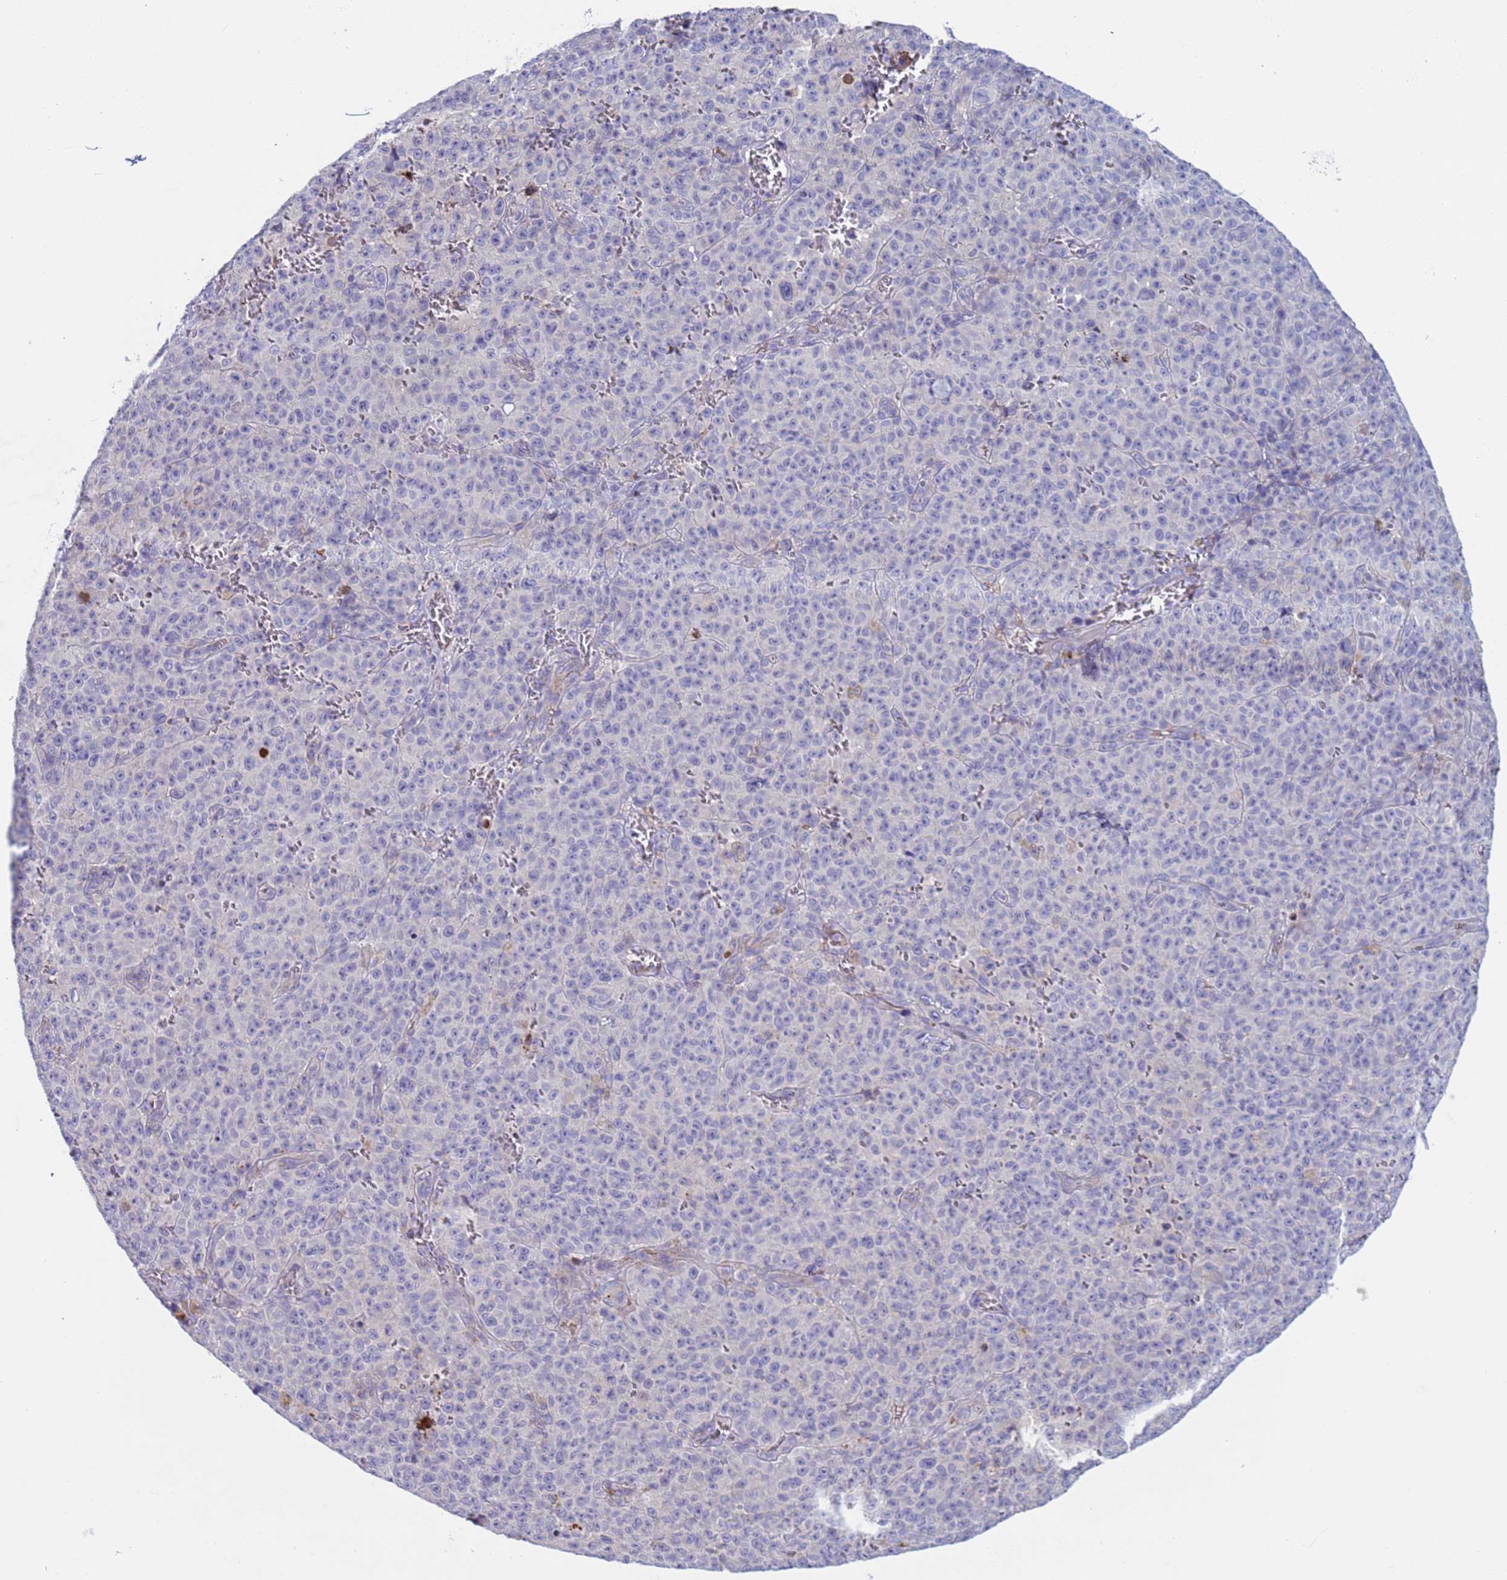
{"staining": {"intensity": "negative", "quantity": "none", "location": "none"}, "tissue": "melanoma", "cell_type": "Tumor cells", "image_type": "cancer", "snomed": [{"axis": "morphology", "description": "Malignant melanoma, NOS"}, {"axis": "topography", "description": "Skin"}], "caption": "This histopathology image is of malignant melanoma stained with immunohistochemistry to label a protein in brown with the nuclei are counter-stained blue. There is no staining in tumor cells. (DAB immunohistochemistry, high magnification).", "gene": "C4orf46", "patient": {"sex": "female", "age": 82}}